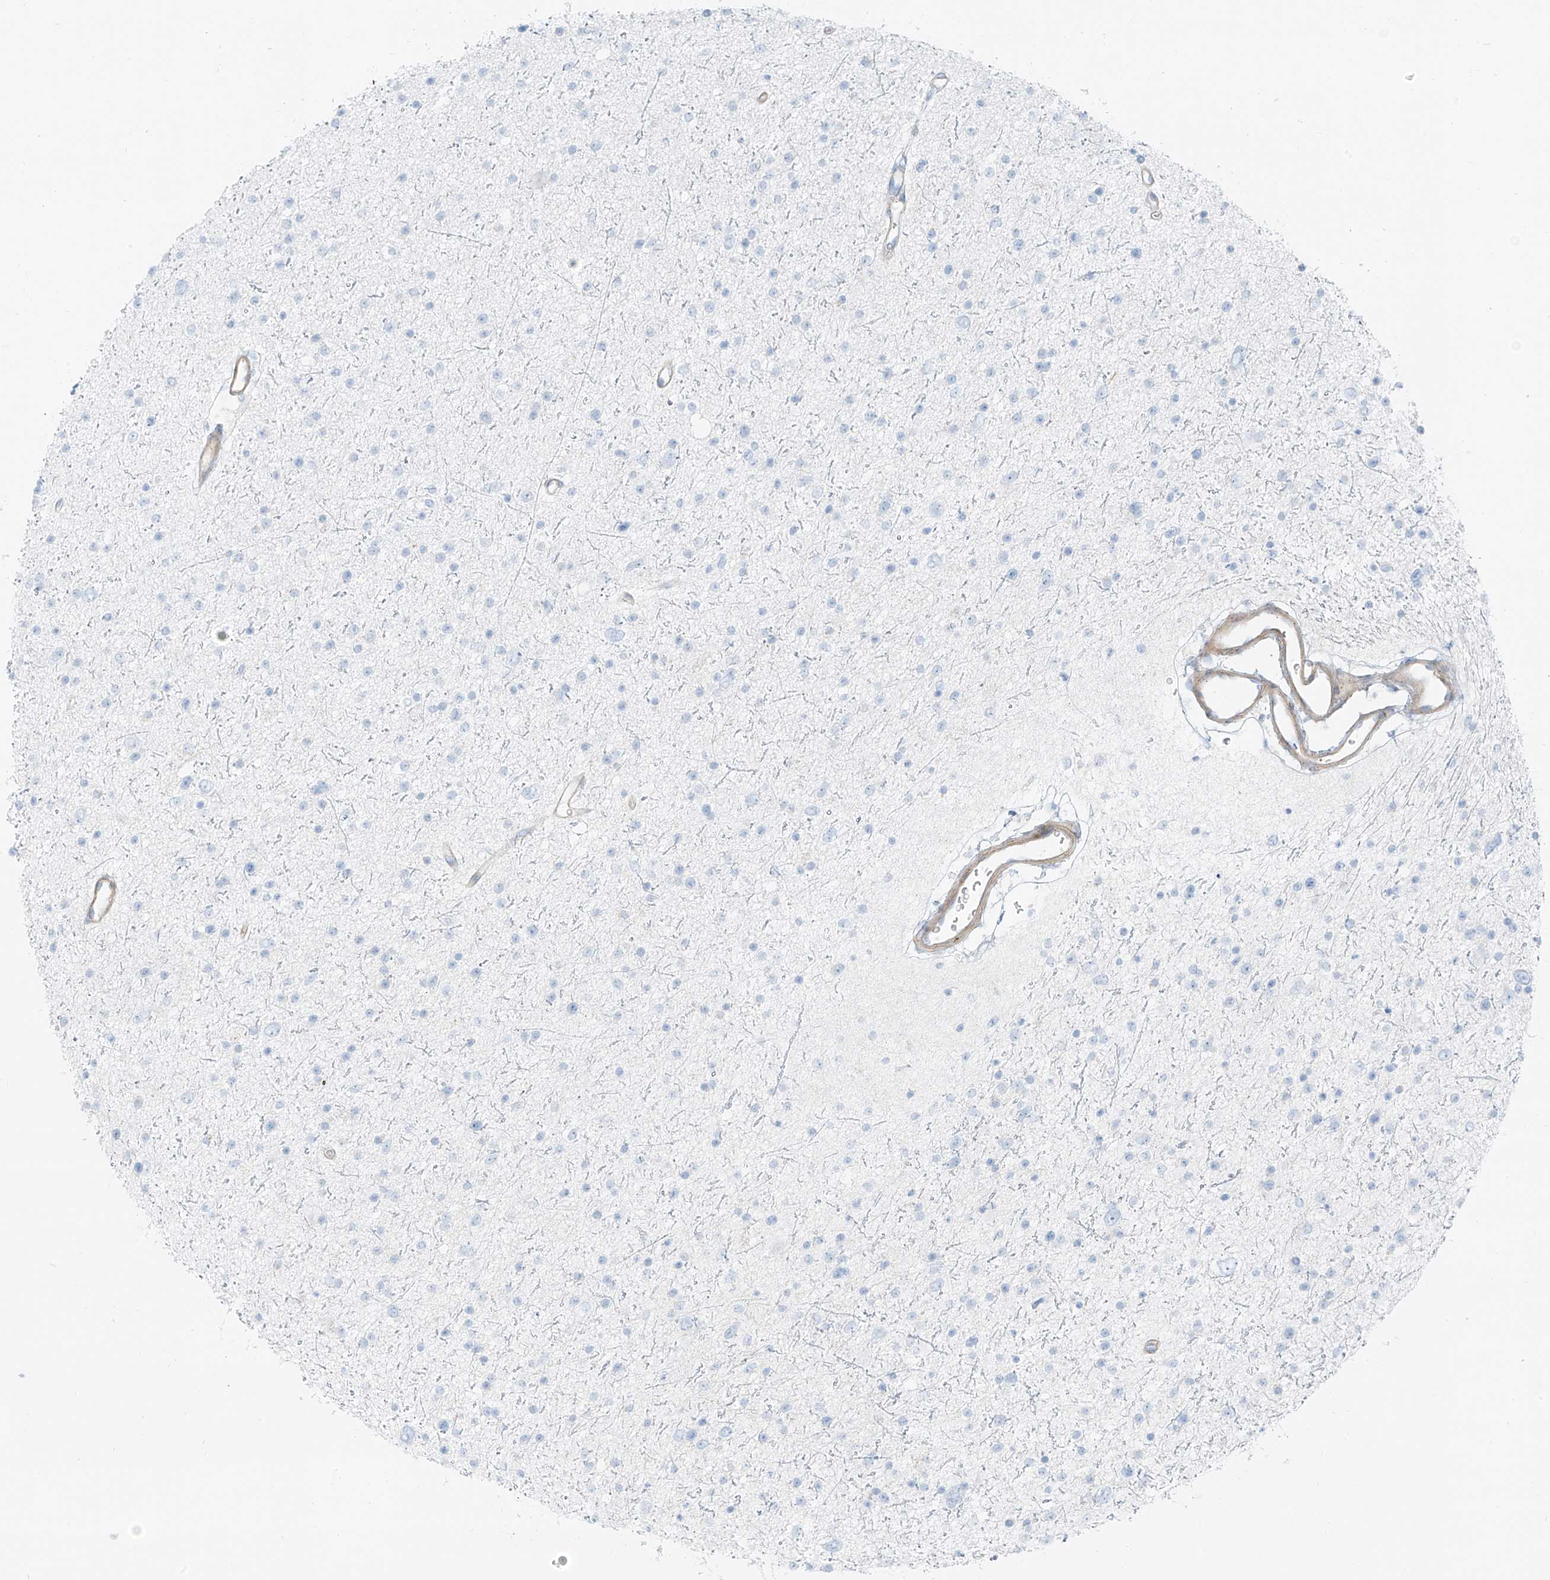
{"staining": {"intensity": "negative", "quantity": "none", "location": "none"}, "tissue": "glioma", "cell_type": "Tumor cells", "image_type": "cancer", "snomed": [{"axis": "morphology", "description": "Glioma, malignant, Low grade"}, {"axis": "topography", "description": "Brain"}], "caption": "Immunohistochemistry (IHC) image of malignant glioma (low-grade) stained for a protein (brown), which demonstrates no staining in tumor cells. Brightfield microscopy of immunohistochemistry (IHC) stained with DAB (3,3'-diaminobenzidine) (brown) and hematoxylin (blue), captured at high magnification.", "gene": "SMCP", "patient": {"sex": "female", "age": 37}}